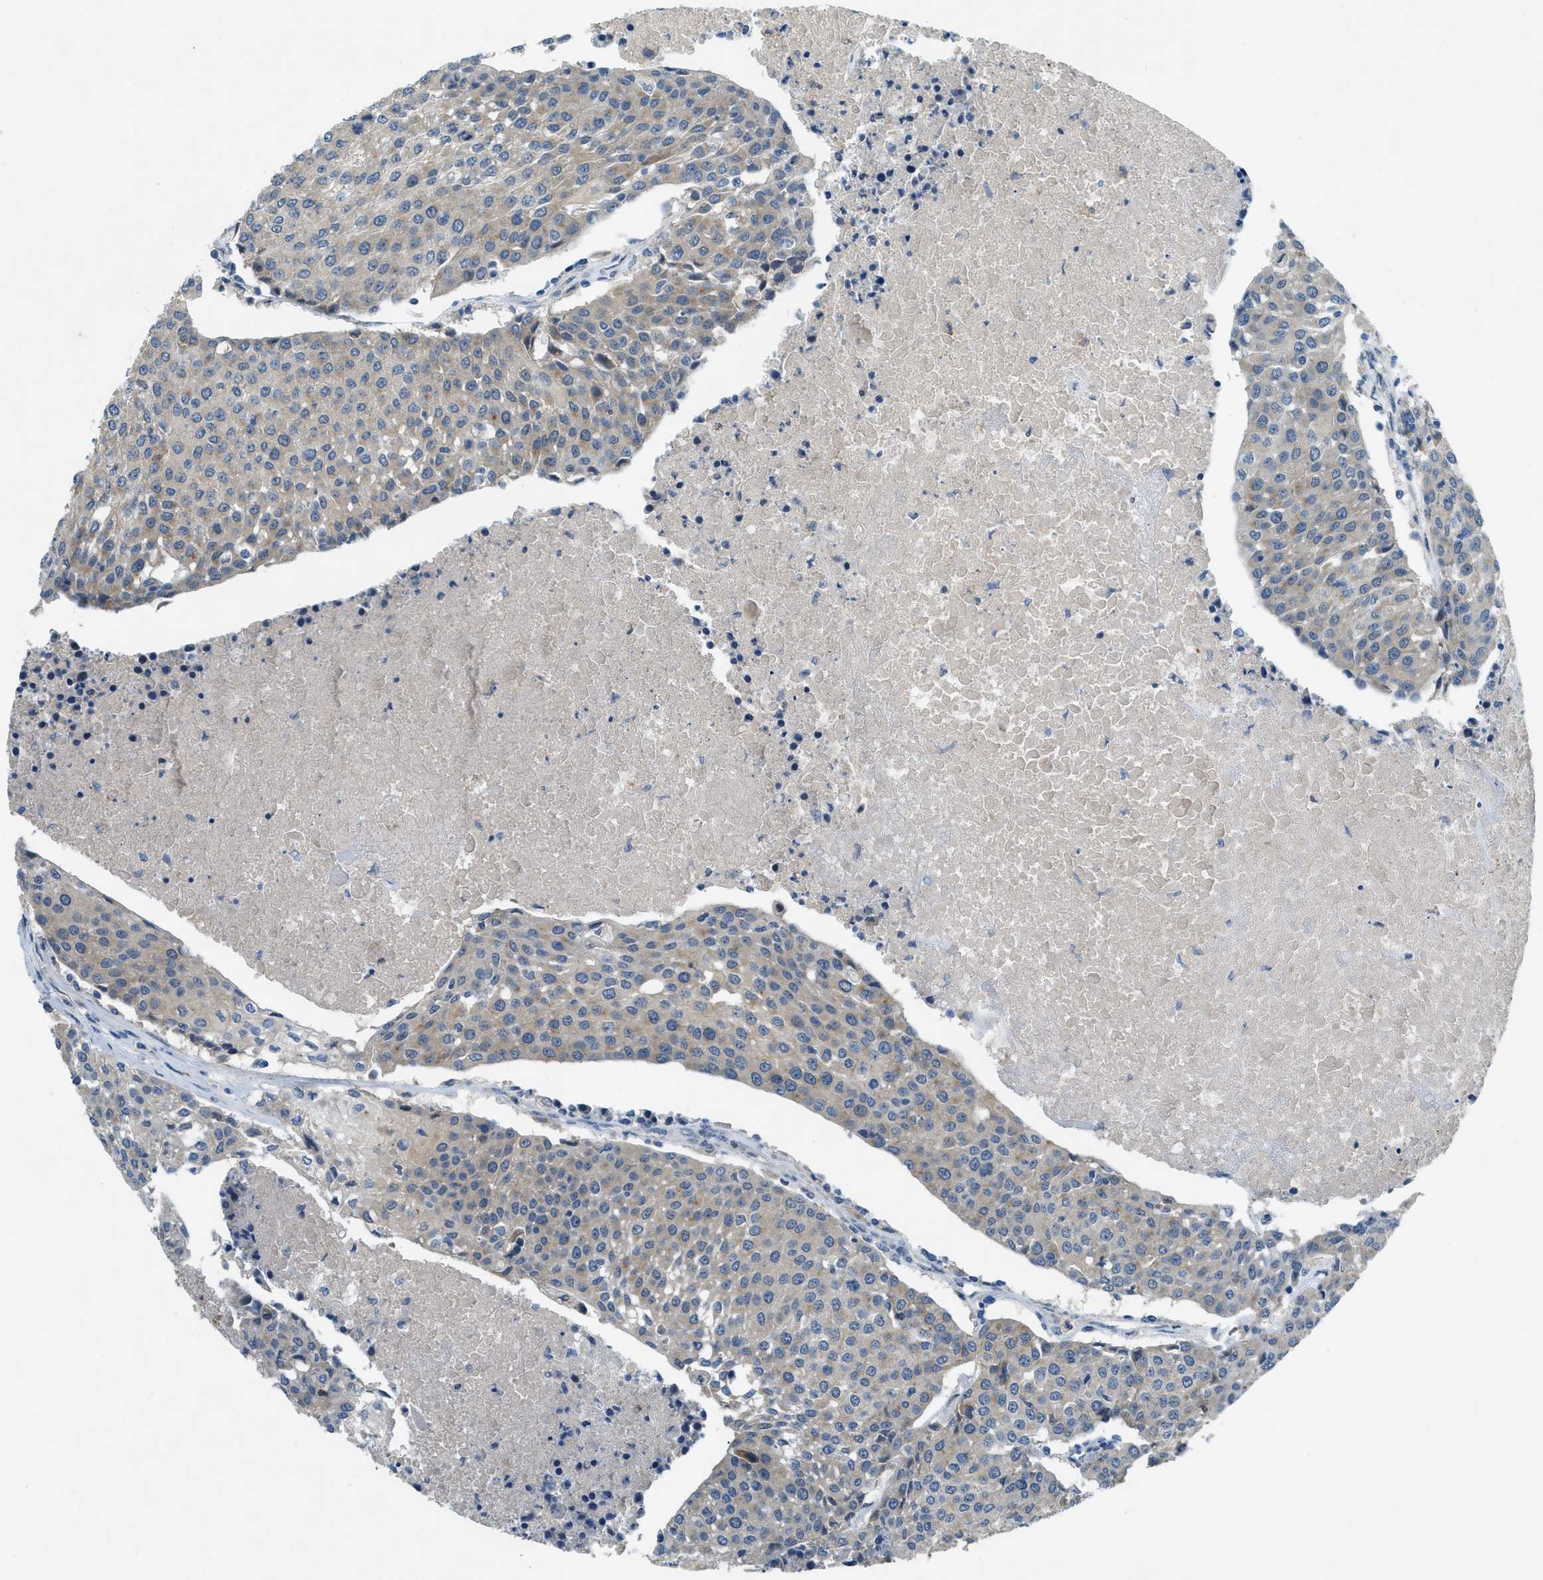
{"staining": {"intensity": "weak", "quantity": "25%-75%", "location": "cytoplasmic/membranous"}, "tissue": "urothelial cancer", "cell_type": "Tumor cells", "image_type": "cancer", "snomed": [{"axis": "morphology", "description": "Urothelial carcinoma, High grade"}, {"axis": "topography", "description": "Urinary bladder"}], "caption": "Immunohistochemical staining of human urothelial carcinoma (high-grade) demonstrates low levels of weak cytoplasmic/membranous protein expression in about 25%-75% of tumor cells. The staining was performed using DAB, with brown indicating positive protein expression. Nuclei are stained blue with hematoxylin.", "gene": "SNX14", "patient": {"sex": "female", "age": 85}}